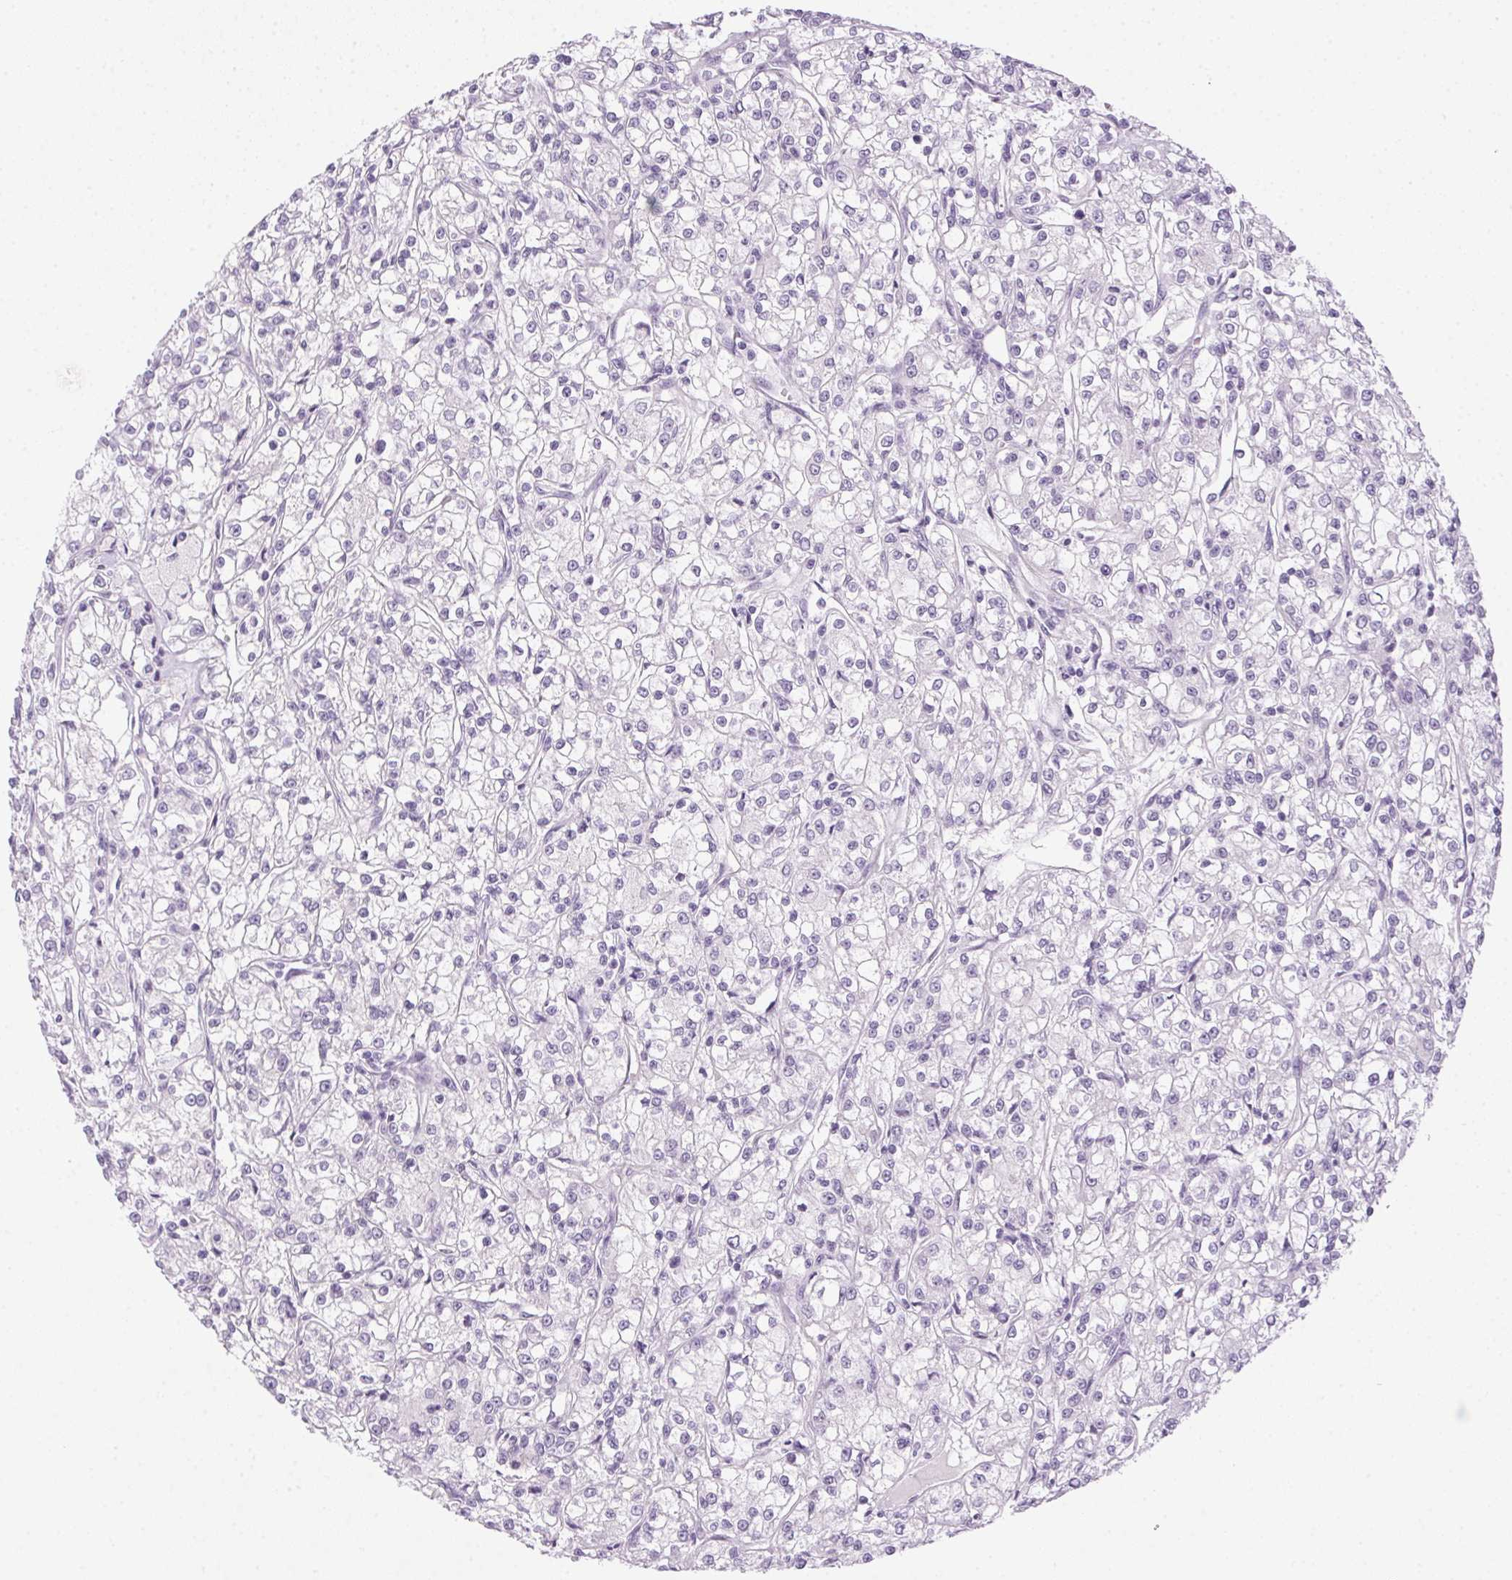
{"staining": {"intensity": "negative", "quantity": "none", "location": "none"}, "tissue": "renal cancer", "cell_type": "Tumor cells", "image_type": "cancer", "snomed": [{"axis": "morphology", "description": "Adenocarcinoma, NOS"}, {"axis": "topography", "description": "Kidney"}], "caption": "Image shows no significant protein staining in tumor cells of renal adenocarcinoma. The staining is performed using DAB (3,3'-diaminobenzidine) brown chromogen with nuclei counter-stained in using hematoxylin.", "gene": "POPDC2", "patient": {"sex": "female", "age": 59}}